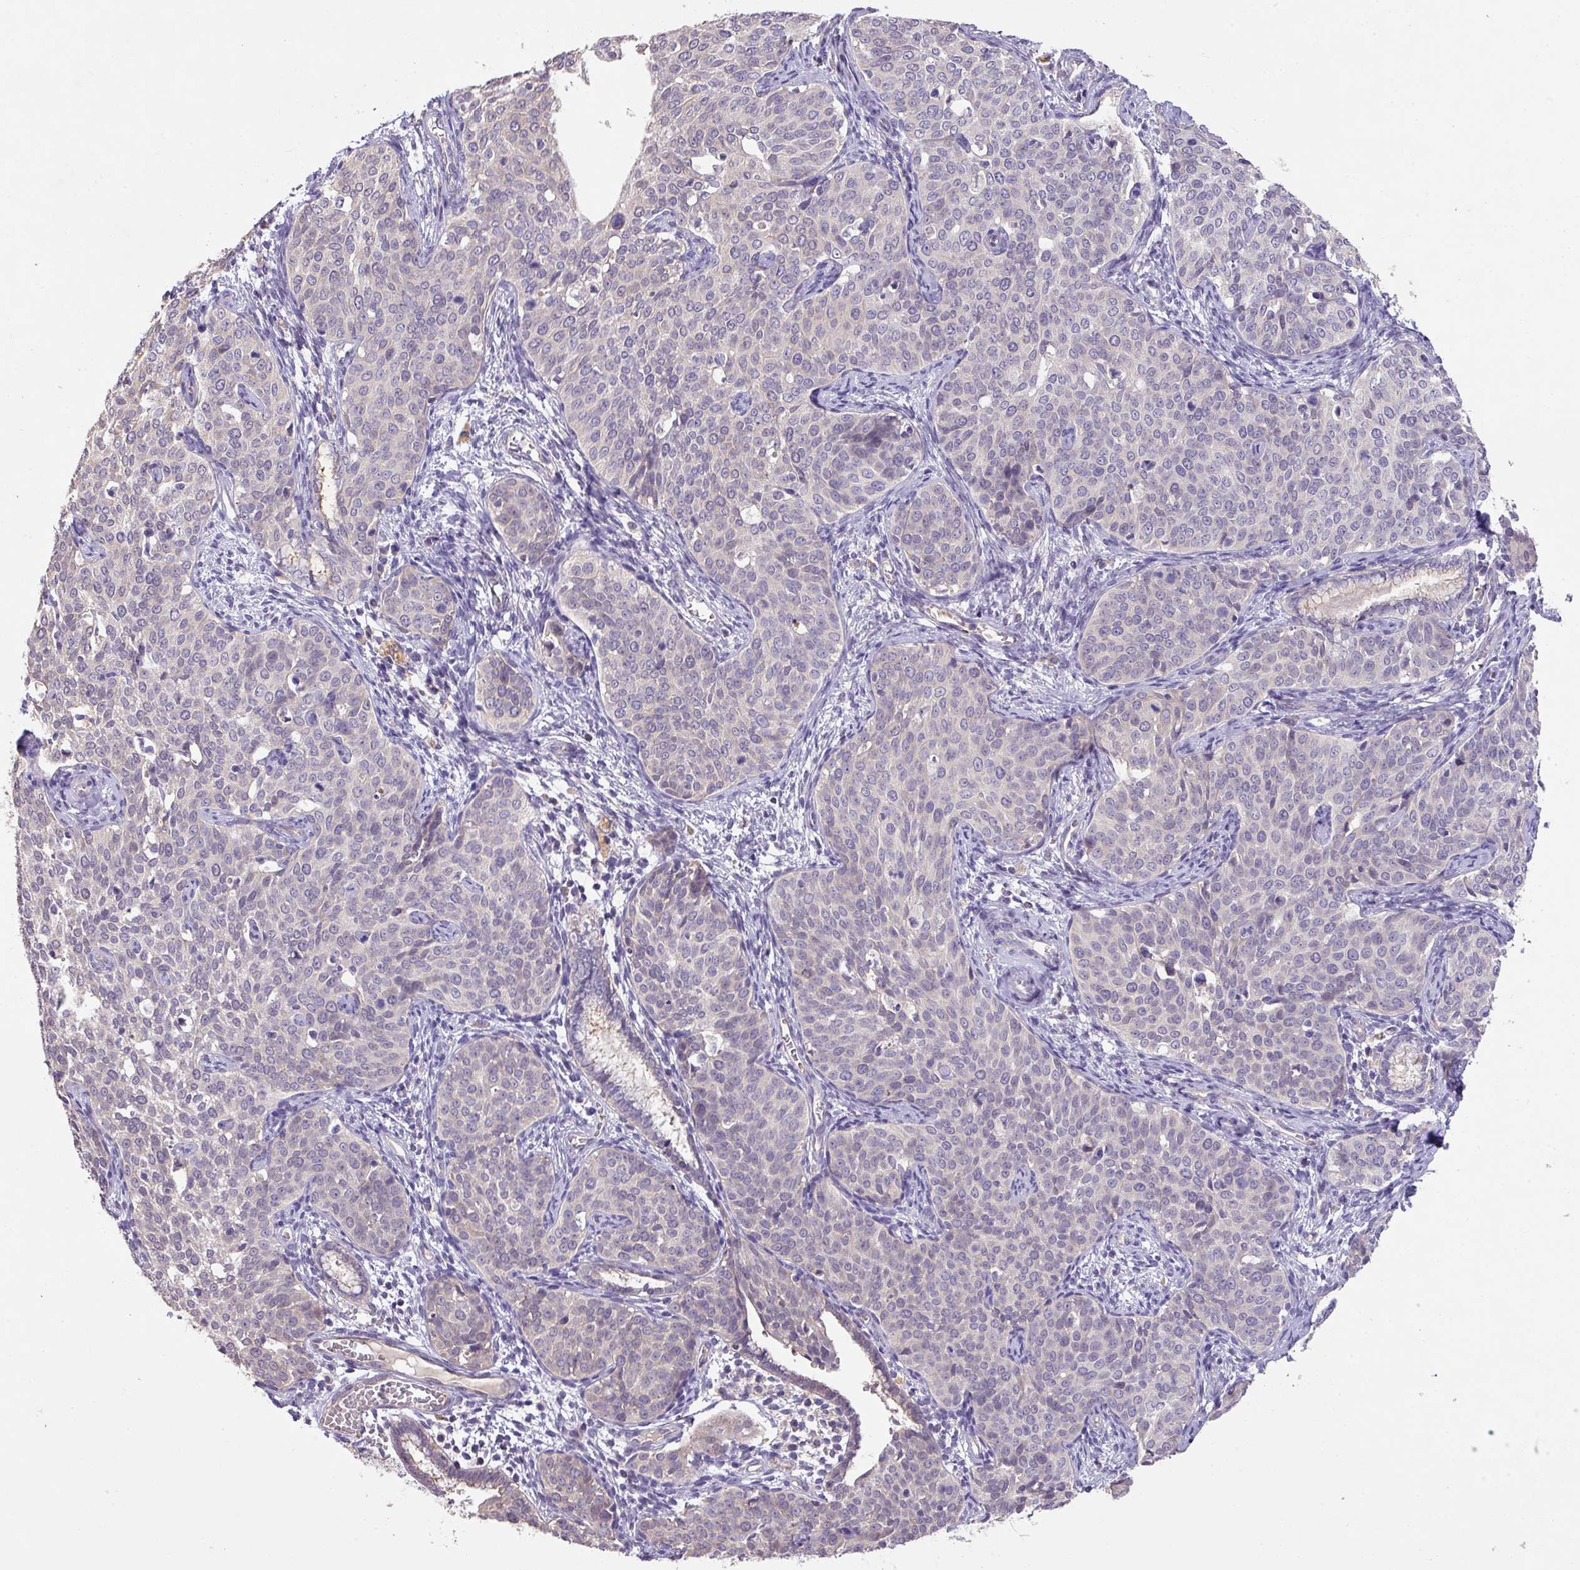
{"staining": {"intensity": "negative", "quantity": "none", "location": "none"}, "tissue": "cervical cancer", "cell_type": "Tumor cells", "image_type": "cancer", "snomed": [{"axis": "morphology", "description": "Squamous cell carcinoma, NOS"}, {"axis": "topography", "description": "Cervix"}], "caption": "Human cervical cancer stained for a protein using immunohistochemistry demonstrates no staining in tumor cells.", "gene": "PRADC1", "patient": {"sex": "female", "age": 44}}